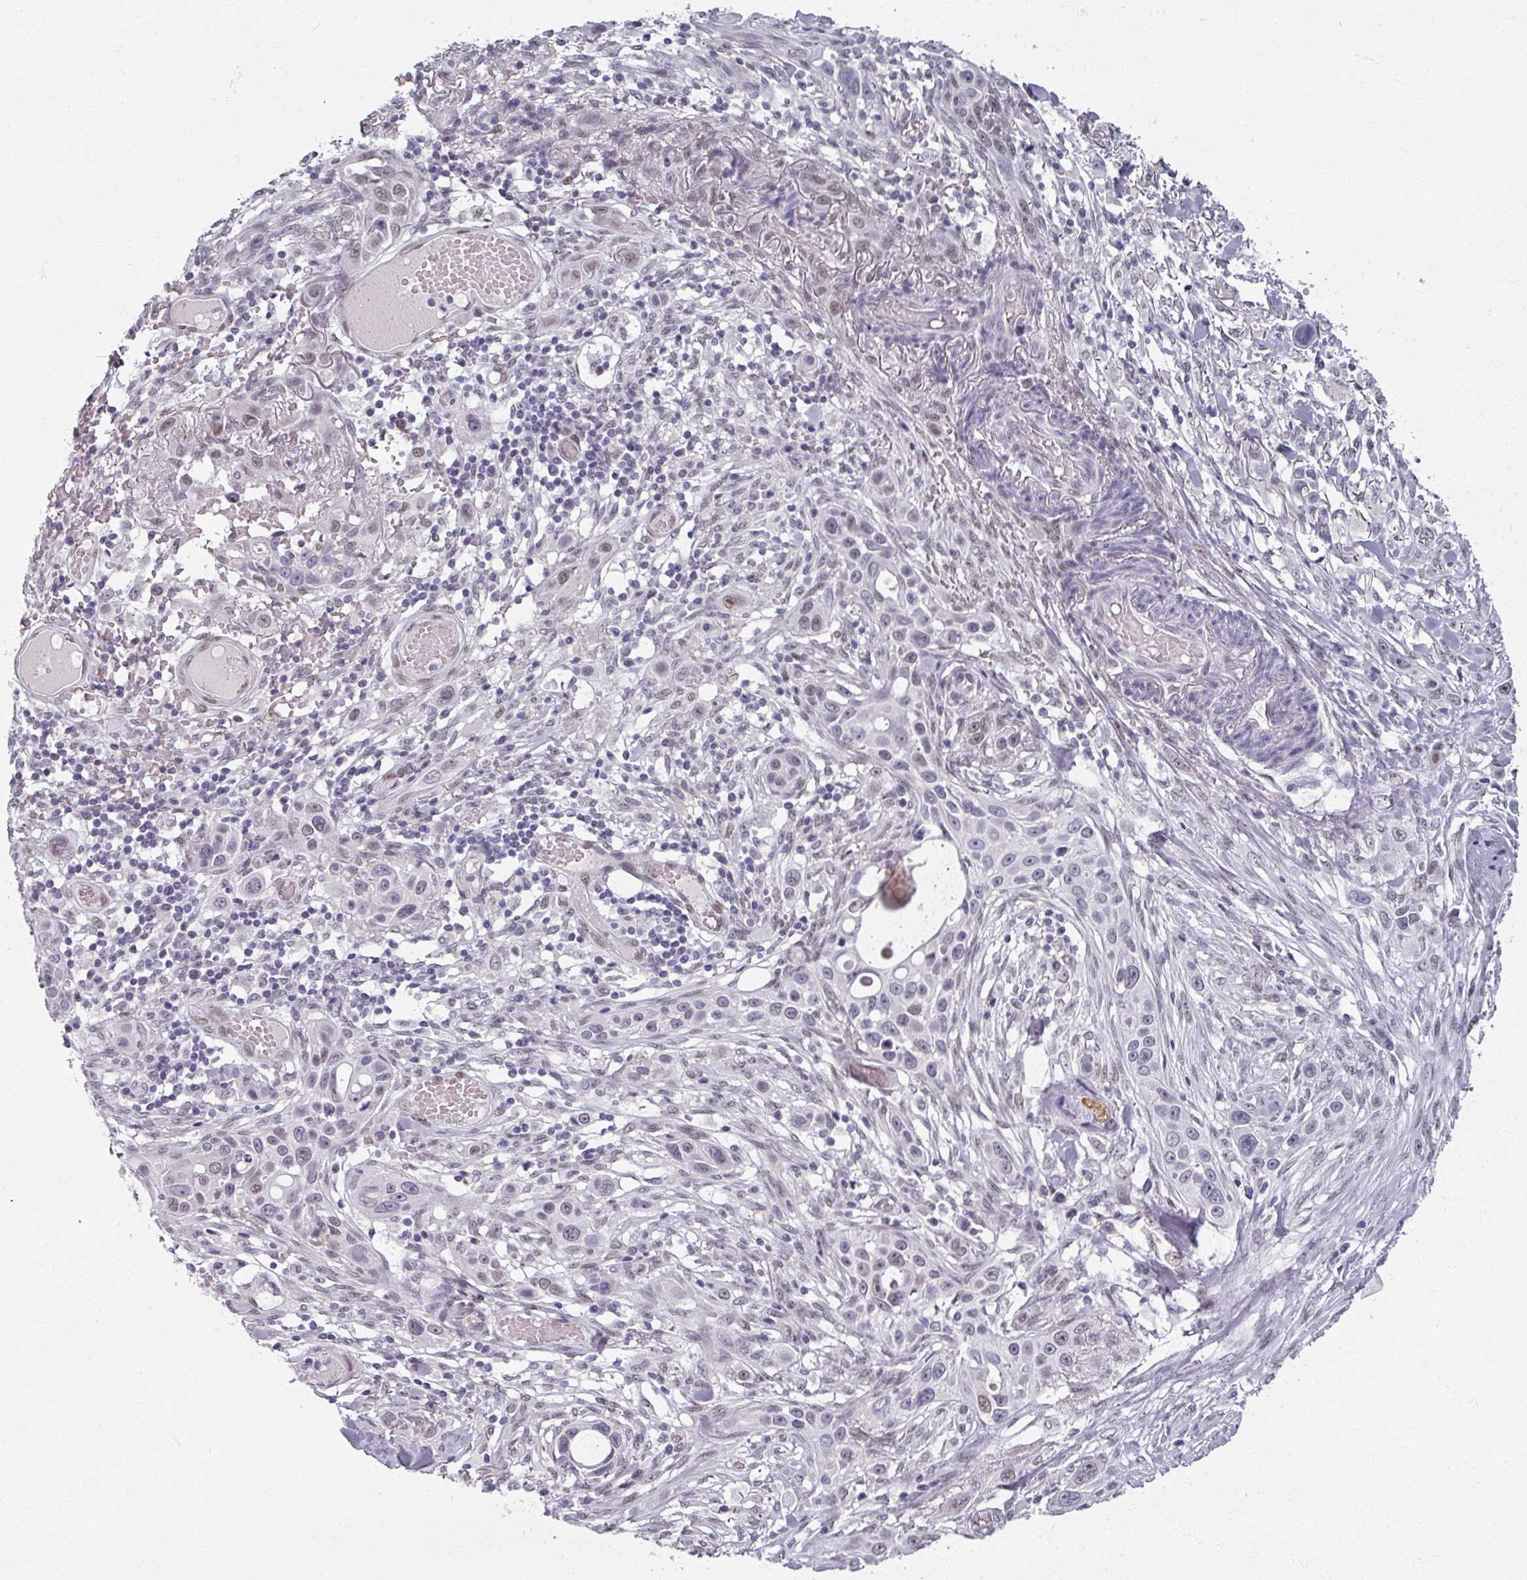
{"staining": {"intensity": "moderate", "quantity": "<25%", "location": "nuclear"}, "tissue": "skin cancer", "cell_type": "Tumor cells", "image_type": "cancer", "snomed": [{"axis": "morphology", "description": "Squamous cell carcinoma, NOS"}, {"axis": "topography", "description": "Skin"}], "caption": "Immunohistochemical staining of squamous cell carcinoma (skin) exhibits moderate nuclear protein expression in about <25% of tumor cells. (IHC, brightfield microscopy, high magnification).", "gene": "RIPOR3", "patient": {"sex": "female", "age": 69}}